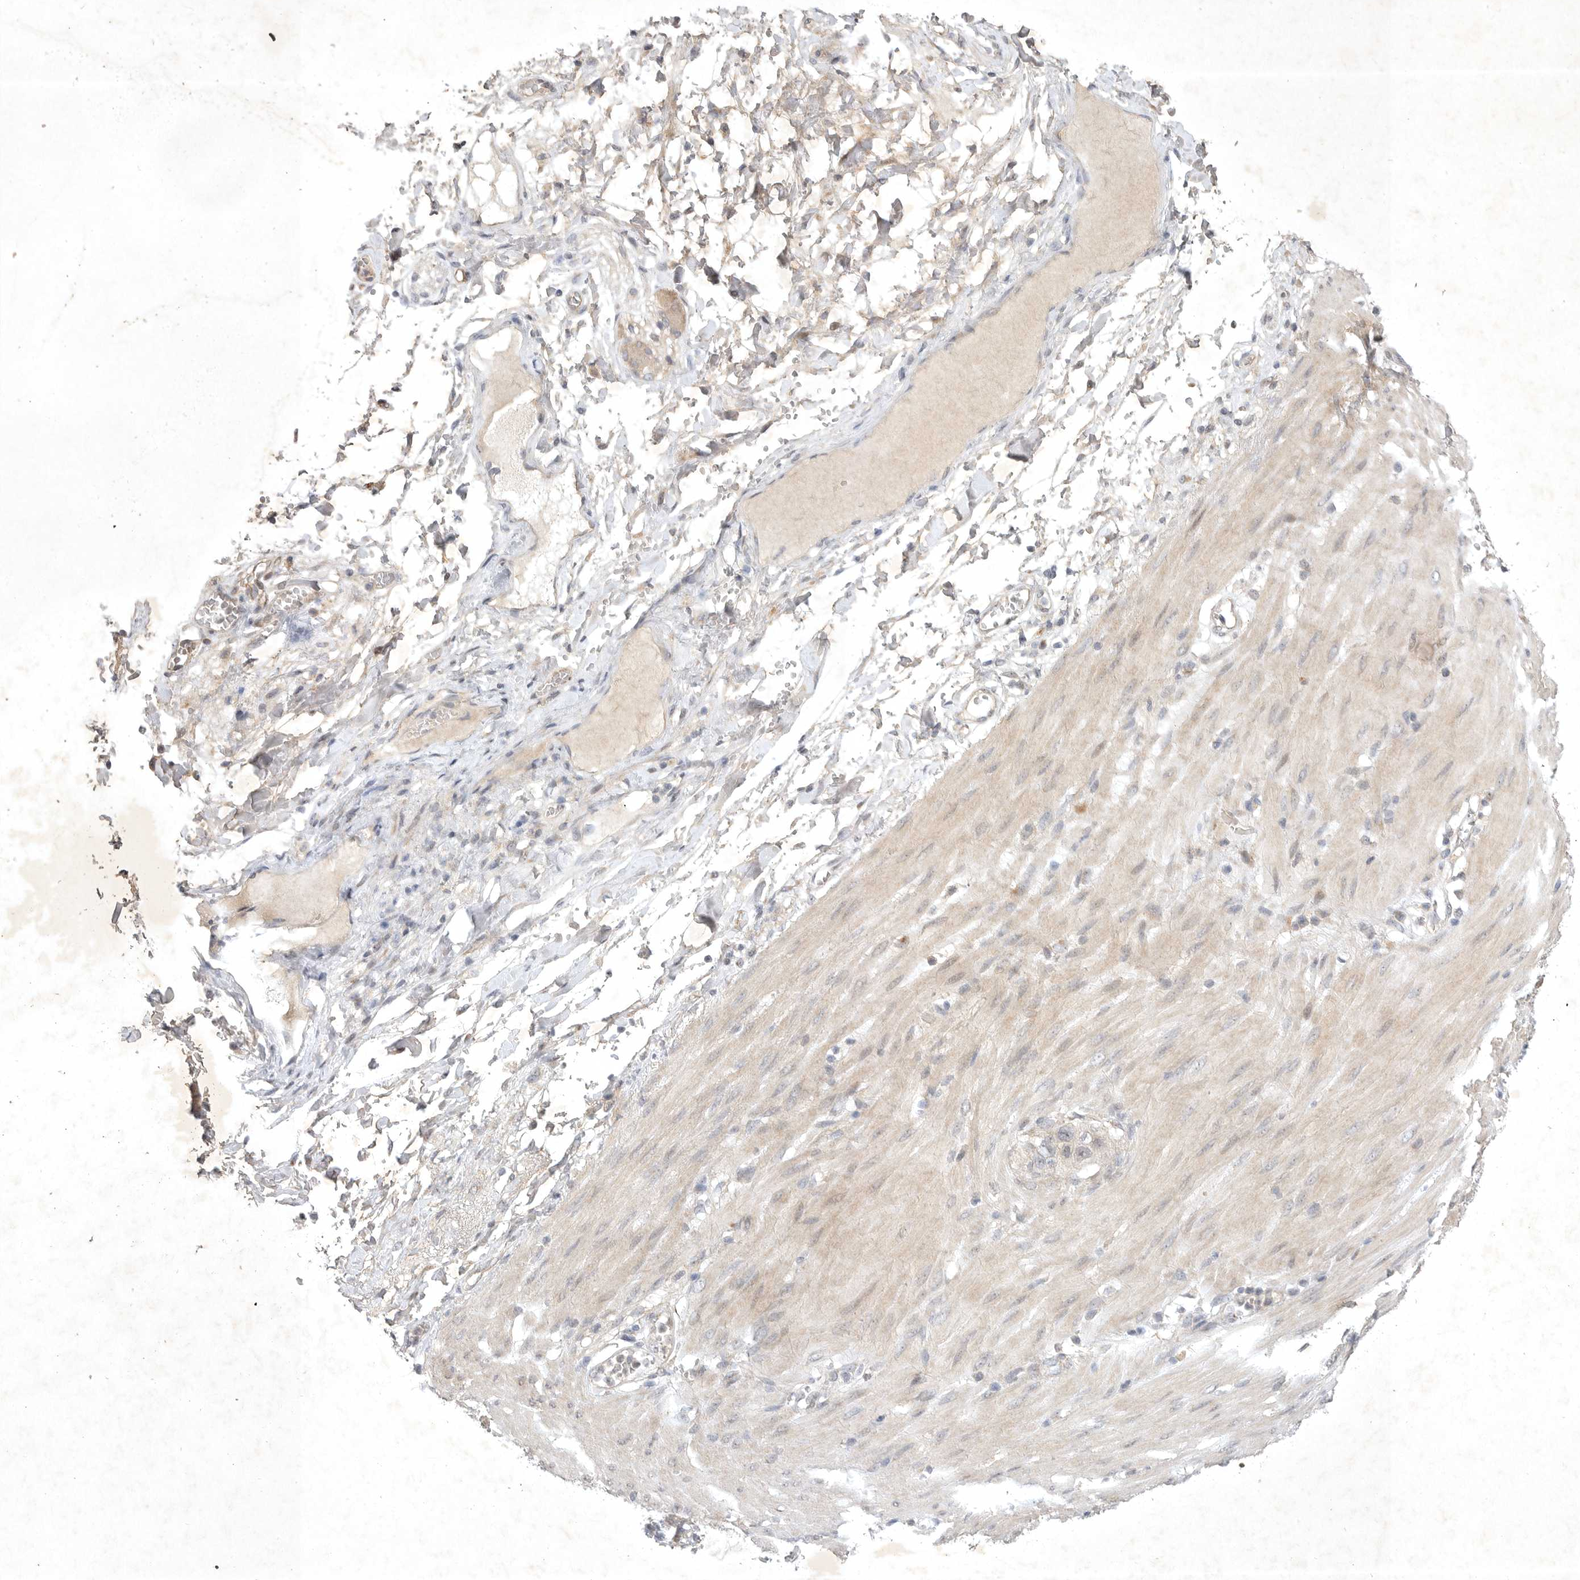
{"staining": {"intensity": "weak", "quantity": "<25%", "location": "cytoplasmic/membranous"}, "tissue": "stomach cancer", "cell_type": "Tumor cells", "image_type": "cancer", "snomed": [{"axis": "morphology", "description": "Adenocarcinoma, NOS"}, {"axis": "topography", "description": "Stomach"}, {"axis": "topography", "description": "Stomach, lower"}], "caption": "High magnification brightfield microscopy of stomach cancer stained with DAB (3,3'-diaminobenzidine) (brown) and counterstained with hematoxylin (blue): tumor cells show no significant staining.", "gene": "PTPDC1", "patient": {"sex": "female", "age": 48}}